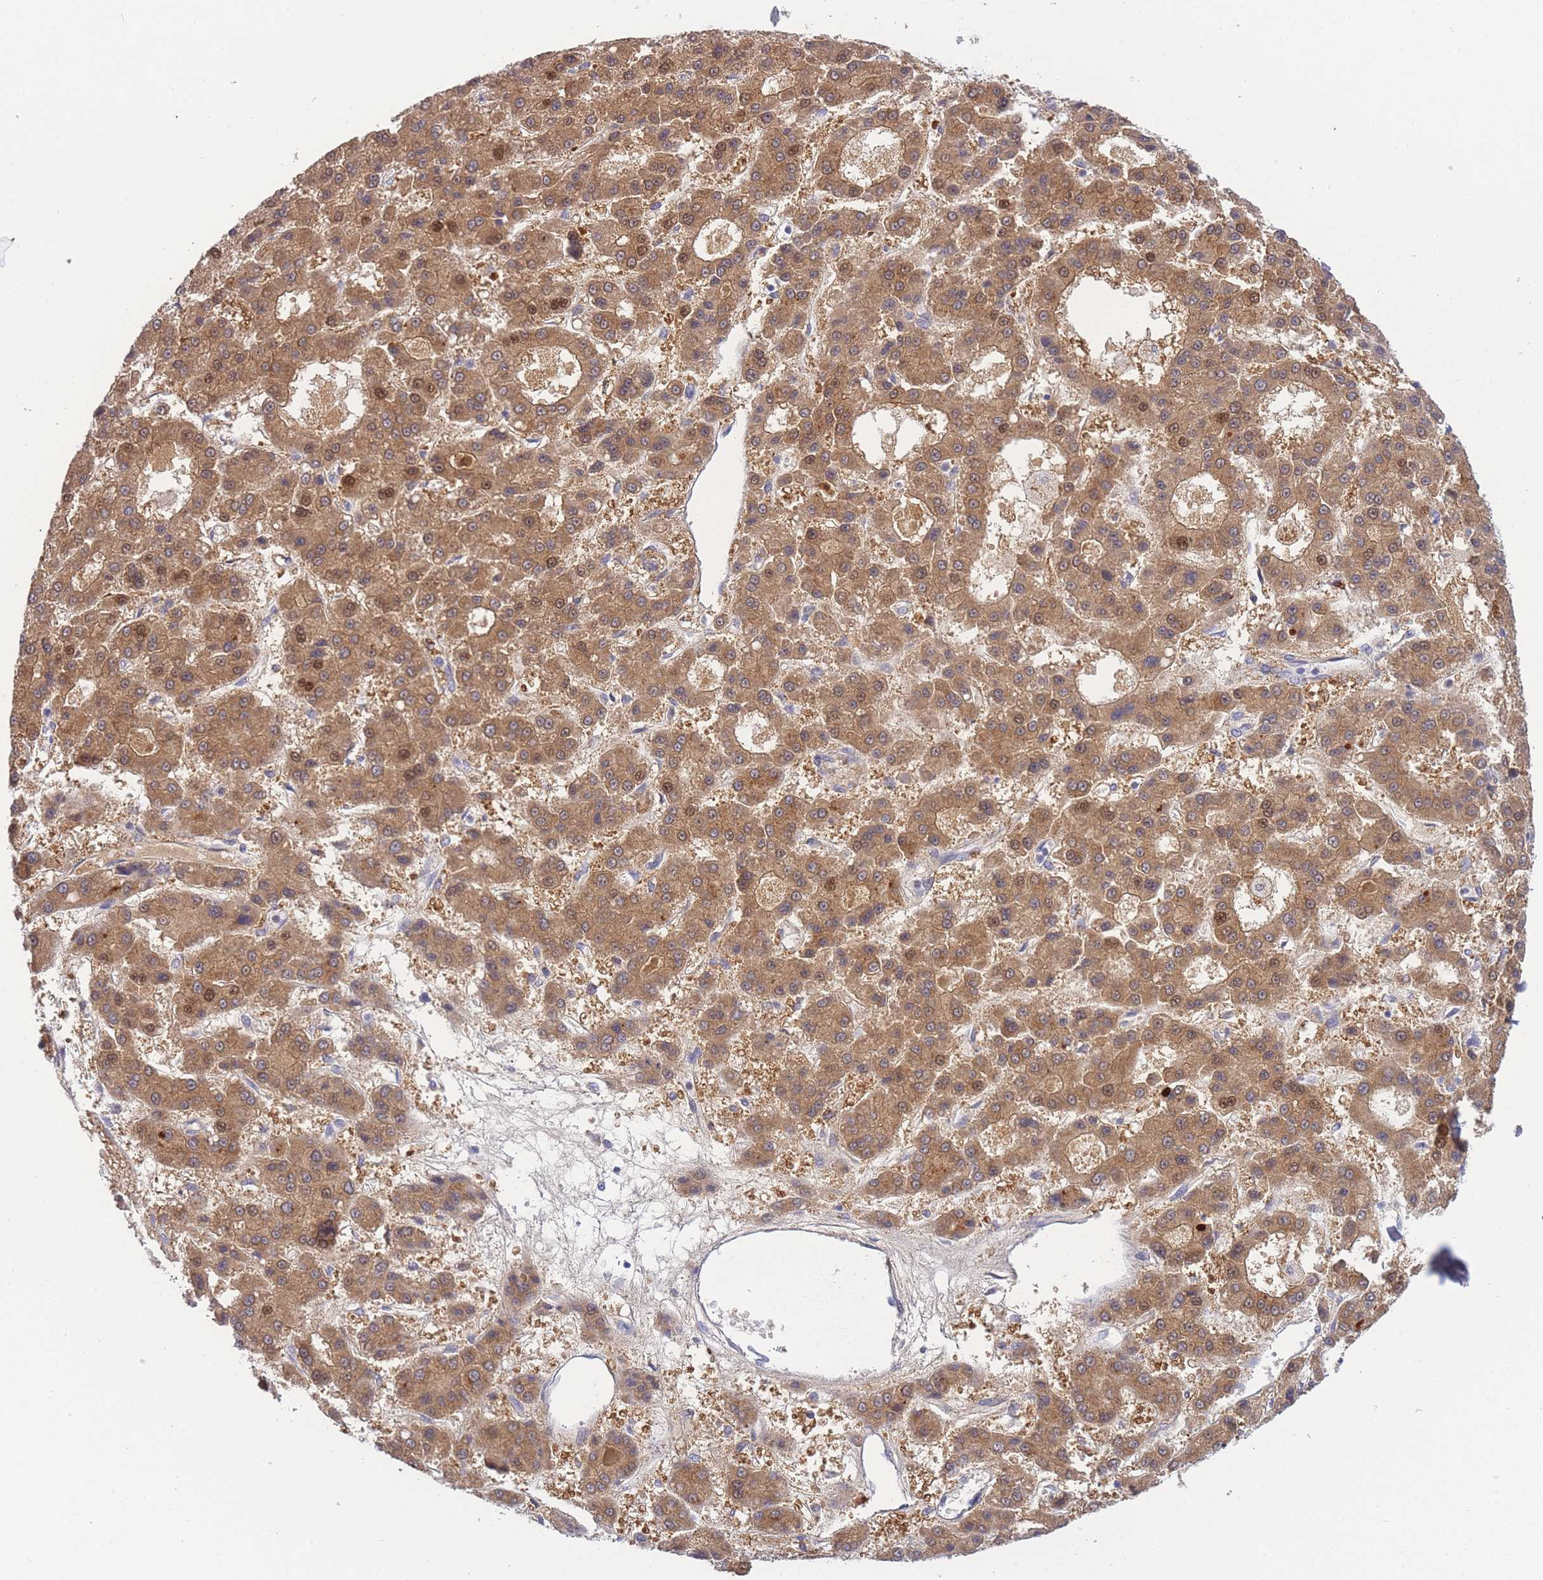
{"staining": {"intensity": "moderate", "quantity": ">75%", "location": "cytoplasmic/membranous,nuclear"}, "tissue": "liver cancer", "cell_type": "Tumor cells", "image_type": "cancer", "snomed": [{"axis": "morphology", "description": "Carcinoma, Hepatocellular, NOS"}, {"axis": "topography", "description": "Liver"}], "caption": "About >75% of tumor cells in liver cancer exhibit moderate cytoplasmic/membranous and nuclear protein positivity as visualized by brown immunohistochemical staining.", "gene": "PRR23B", "patient": {"sex": "male", "age": 70}}